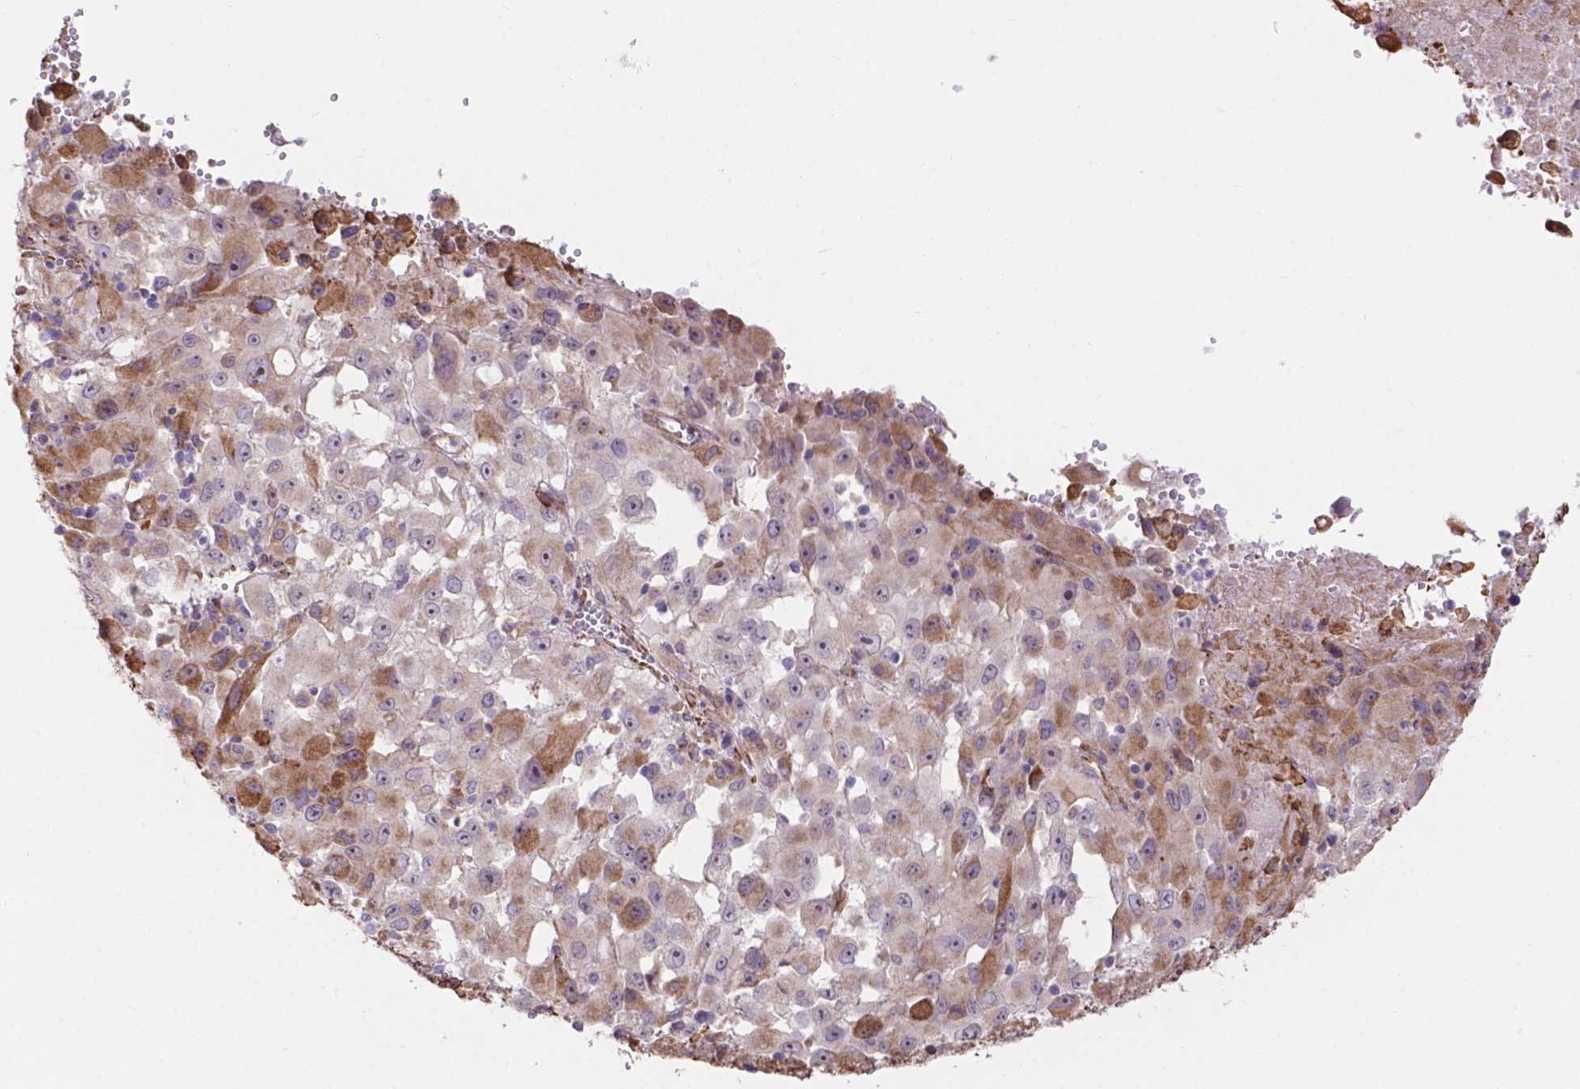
{"staining": {"intensity": "weak", "quantity": "<25%", "location": "cytoplasmic/membranous"}, "tissue": "melanoma", "cell_type": "Tumor cells", "image_type": "cancer", "snomed": [{"axis": "morphology", "description": "Malignant melanoma, Metastatic site"}, {"axis": "topography", "description": "Soft tissue"}], "caption": "Tumor cells show no significant staining in malignant melanoma (metastatic site).", "gene": "IPO11", "patient": {"sex": "male", "age": 50}}